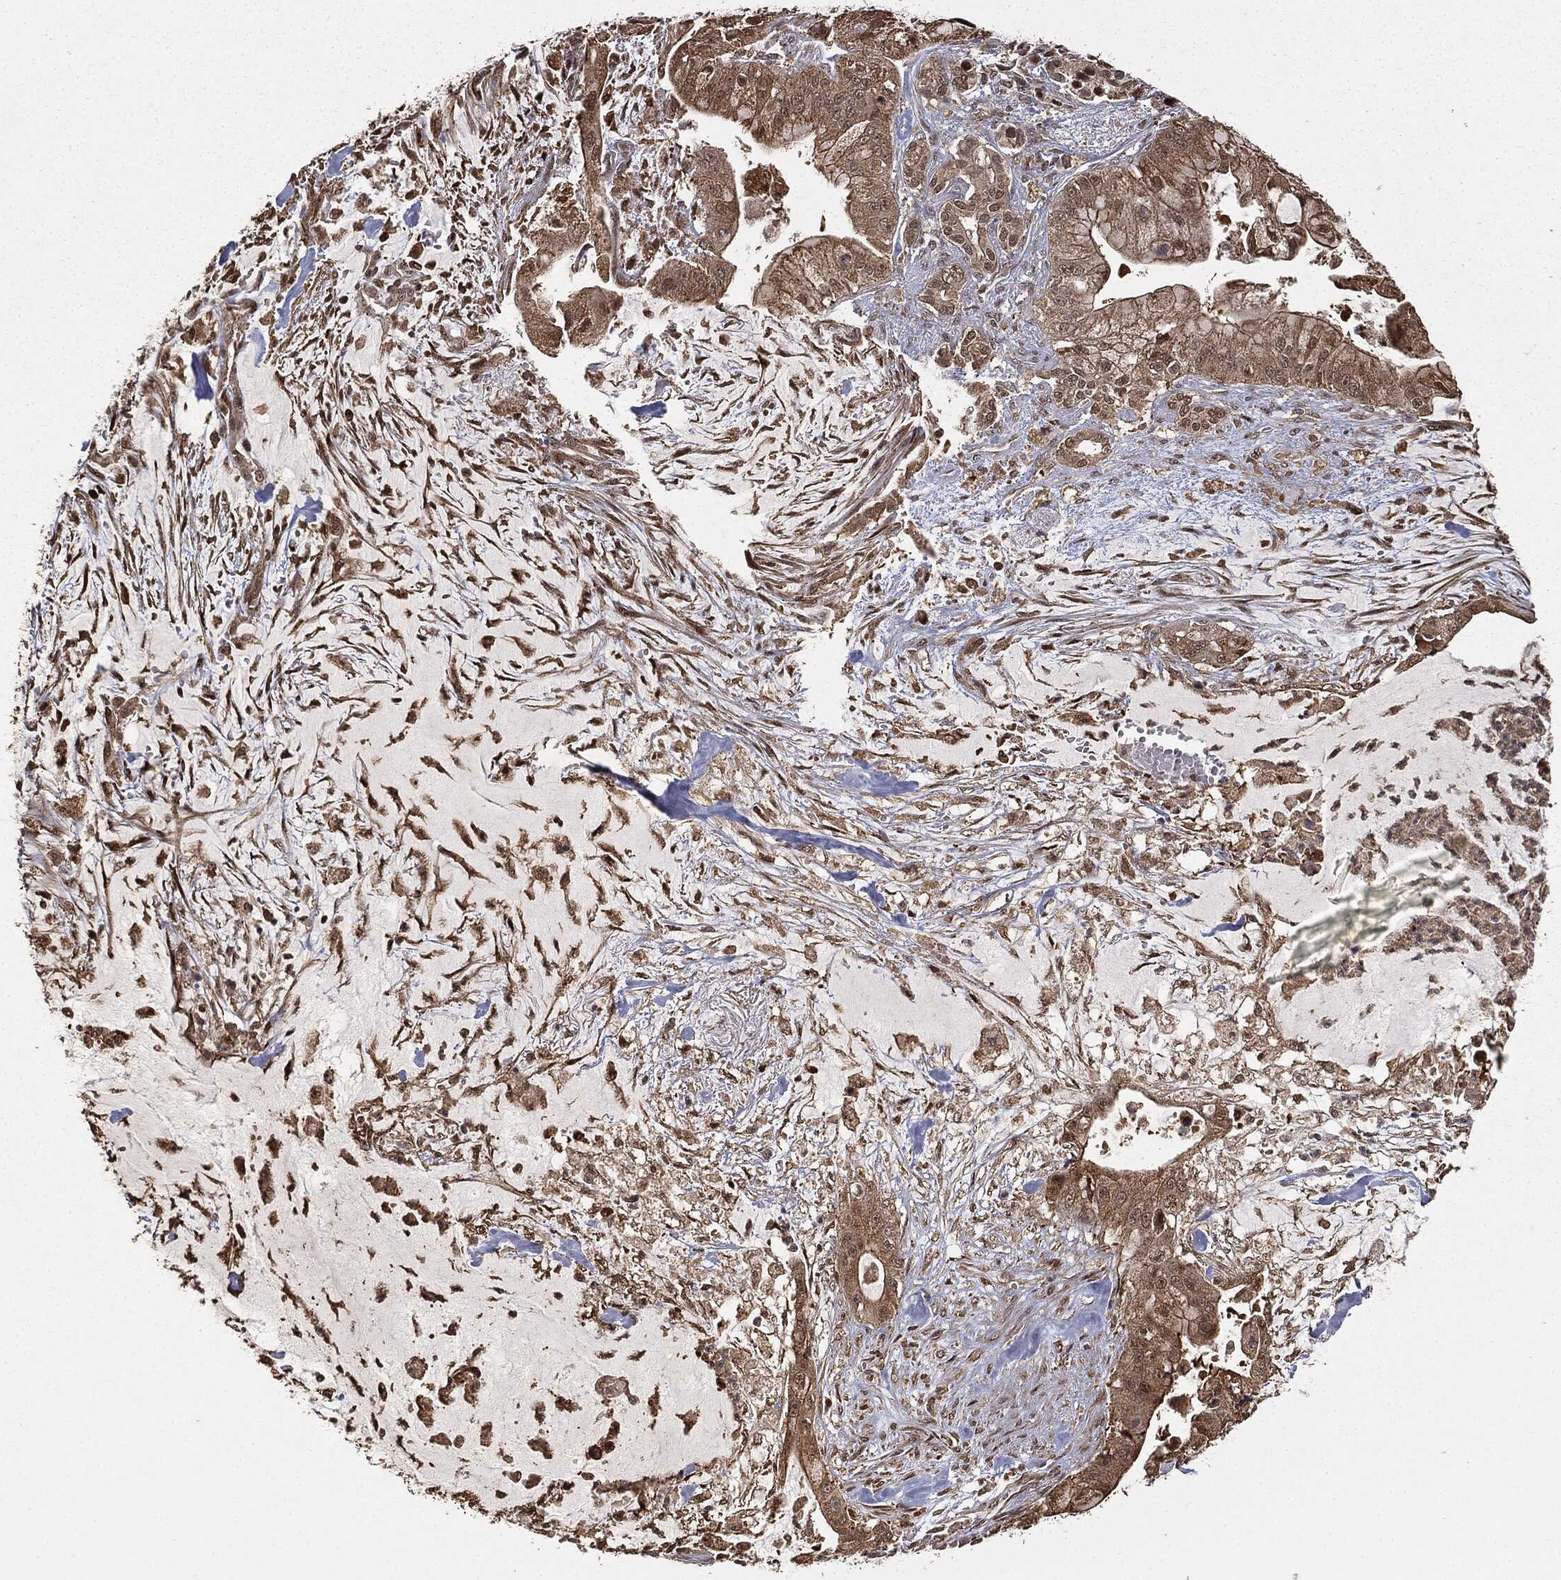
{"staining": {"intensity": "moderate", "quantity": ">75%", "location": "cytoplasmic/membranous"}, "tissue": "pancreatic cancer", "cell_type": "Tumor cells", "image_type": "cancer", "snomed": [{"axis": "morphology", "description": "Normal tissue, NOS"}, {"axis": "morphology", "description": "Inflammation, NOS"}, {"axis": "morphology", "description": "Adenocarcinoma, NOS"}, {"axis": "topography", "description": "Pancreas"}], "caption": "Adenocarcinoma (pancreatic) was stained to show a protein in brown. There is medium levels of moderate cytoplasmic/membranous expression in approximately >75% of tumor cells. The staining is performed using DAB (3,3'-diaminobenzidine) brown chromogen to label protein expression. The nuclei are counter-stained blue using hematoxylin.", "gene": "ZNHIT6", "patient": {"sex": "male", "age": 57}}